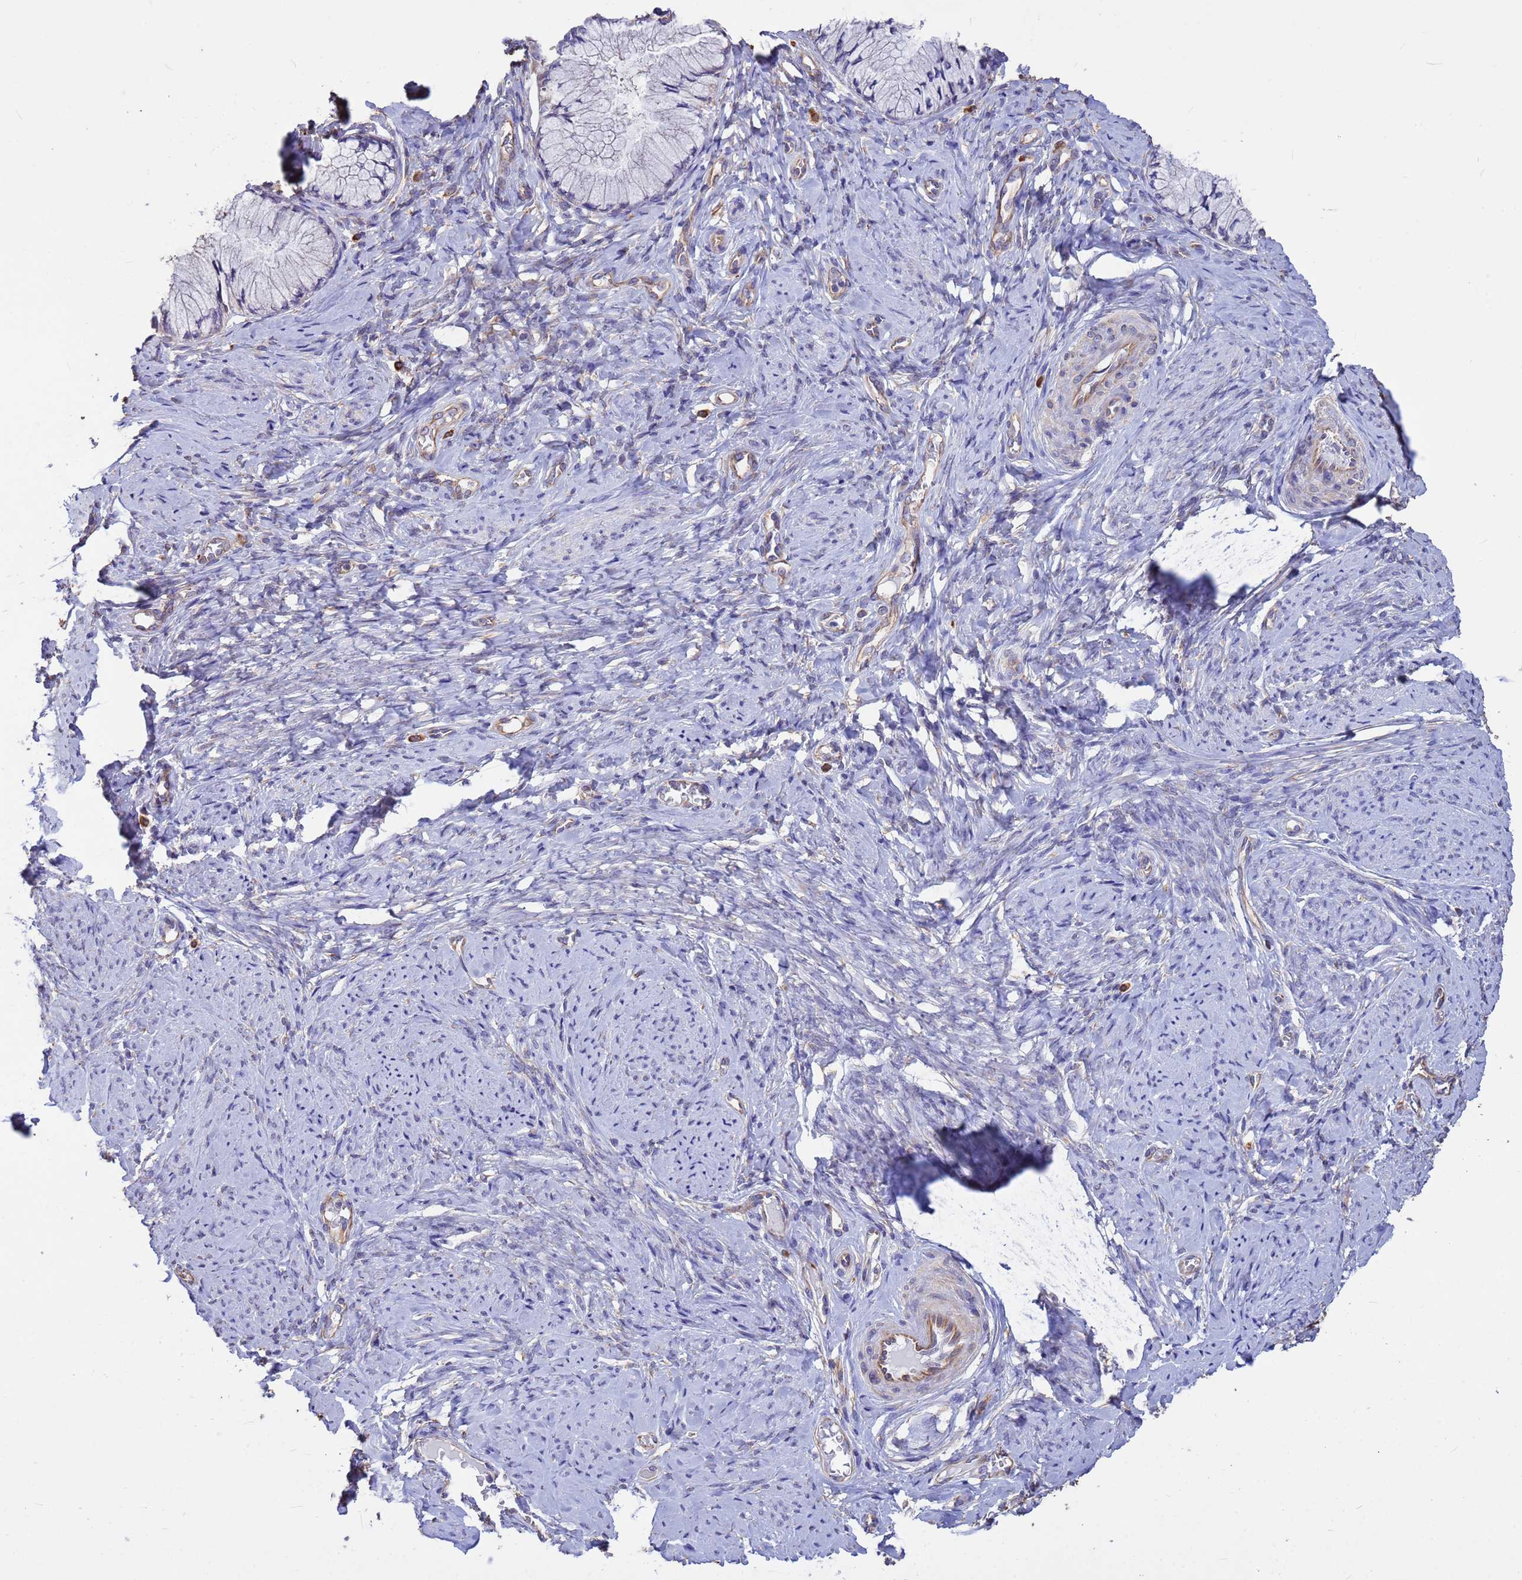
{"staining": {"intensity": "negative", "quantity": "none", "location": "none"}, "tissue": "cervix", "cell_type": "Glandular cells", "image_type": "normal", "snomed": [{"axis": "morphology", "description": "Normal tissue, NOS"}, {"axis": "topography", "description": "Cervix"}], "caption": "The immunohistochemistry photomicrograph has no significant expression in glandular cells of cervix. (Stains: DAB immunohistochemistry with hematoxylin counter stain, Microscopy: brightfield microscopy at high magnification).", "gene": "TCEAL3", "patient": {"sex": "female", "age": 42}}